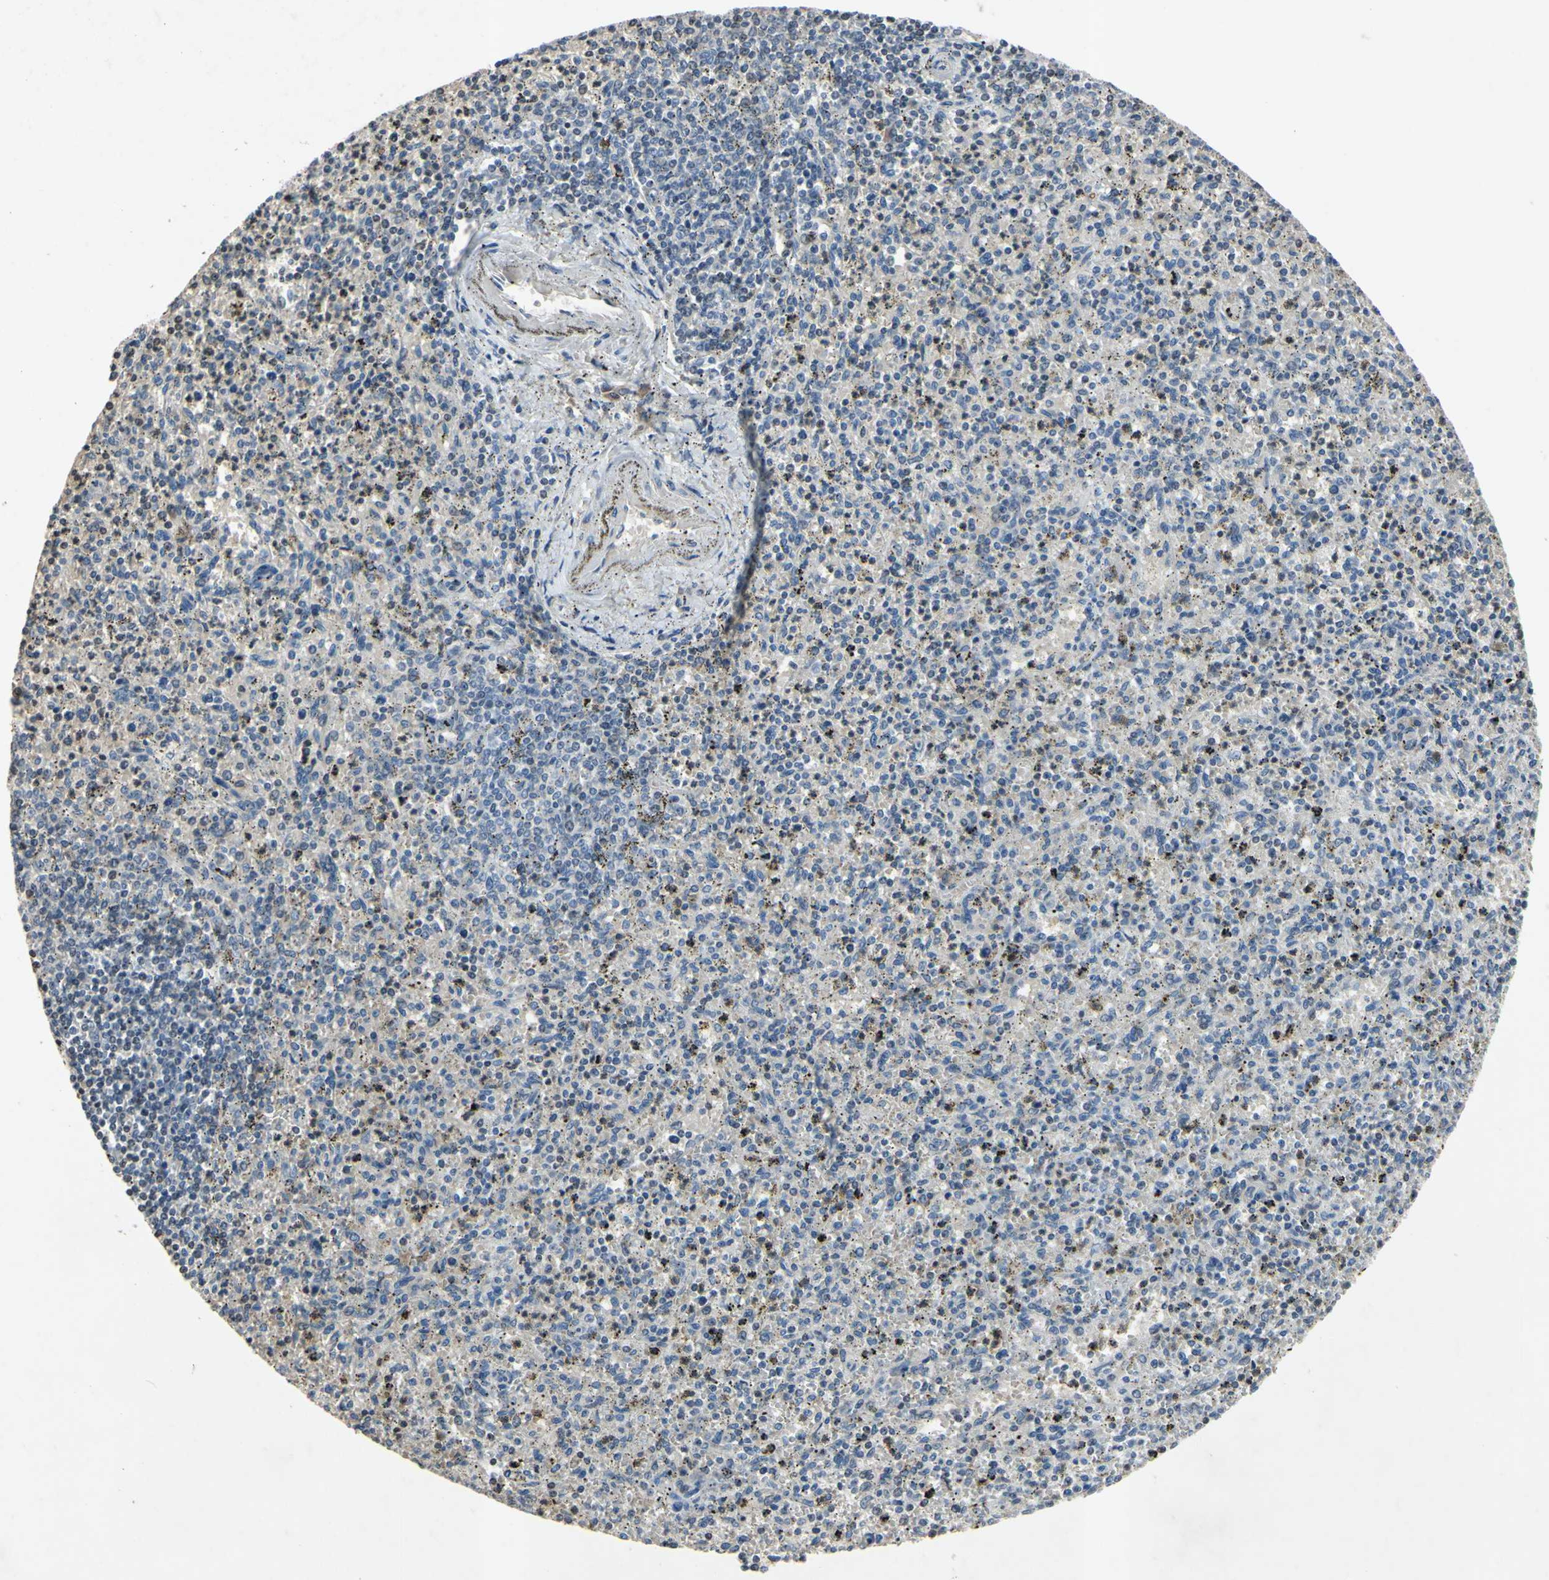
{"staining": {"intensity": "negative", "quantity": "none", "location": "none"}, "tissue": "spleen", "cell_type": "Cells in red pulp", "image_type": "normal", "snomed": [{"axis": "morphology", "description": "Normal tissue, NOS"}, {"axis": "topography", "description": "Spleen"}], "caption": "This is an immunohistochemistry micrograph of unremarkable human spleen. There is no staining in cells in red pulp.", "gene": "ARG1", "patient": {"sex": "male", "age": 72}}